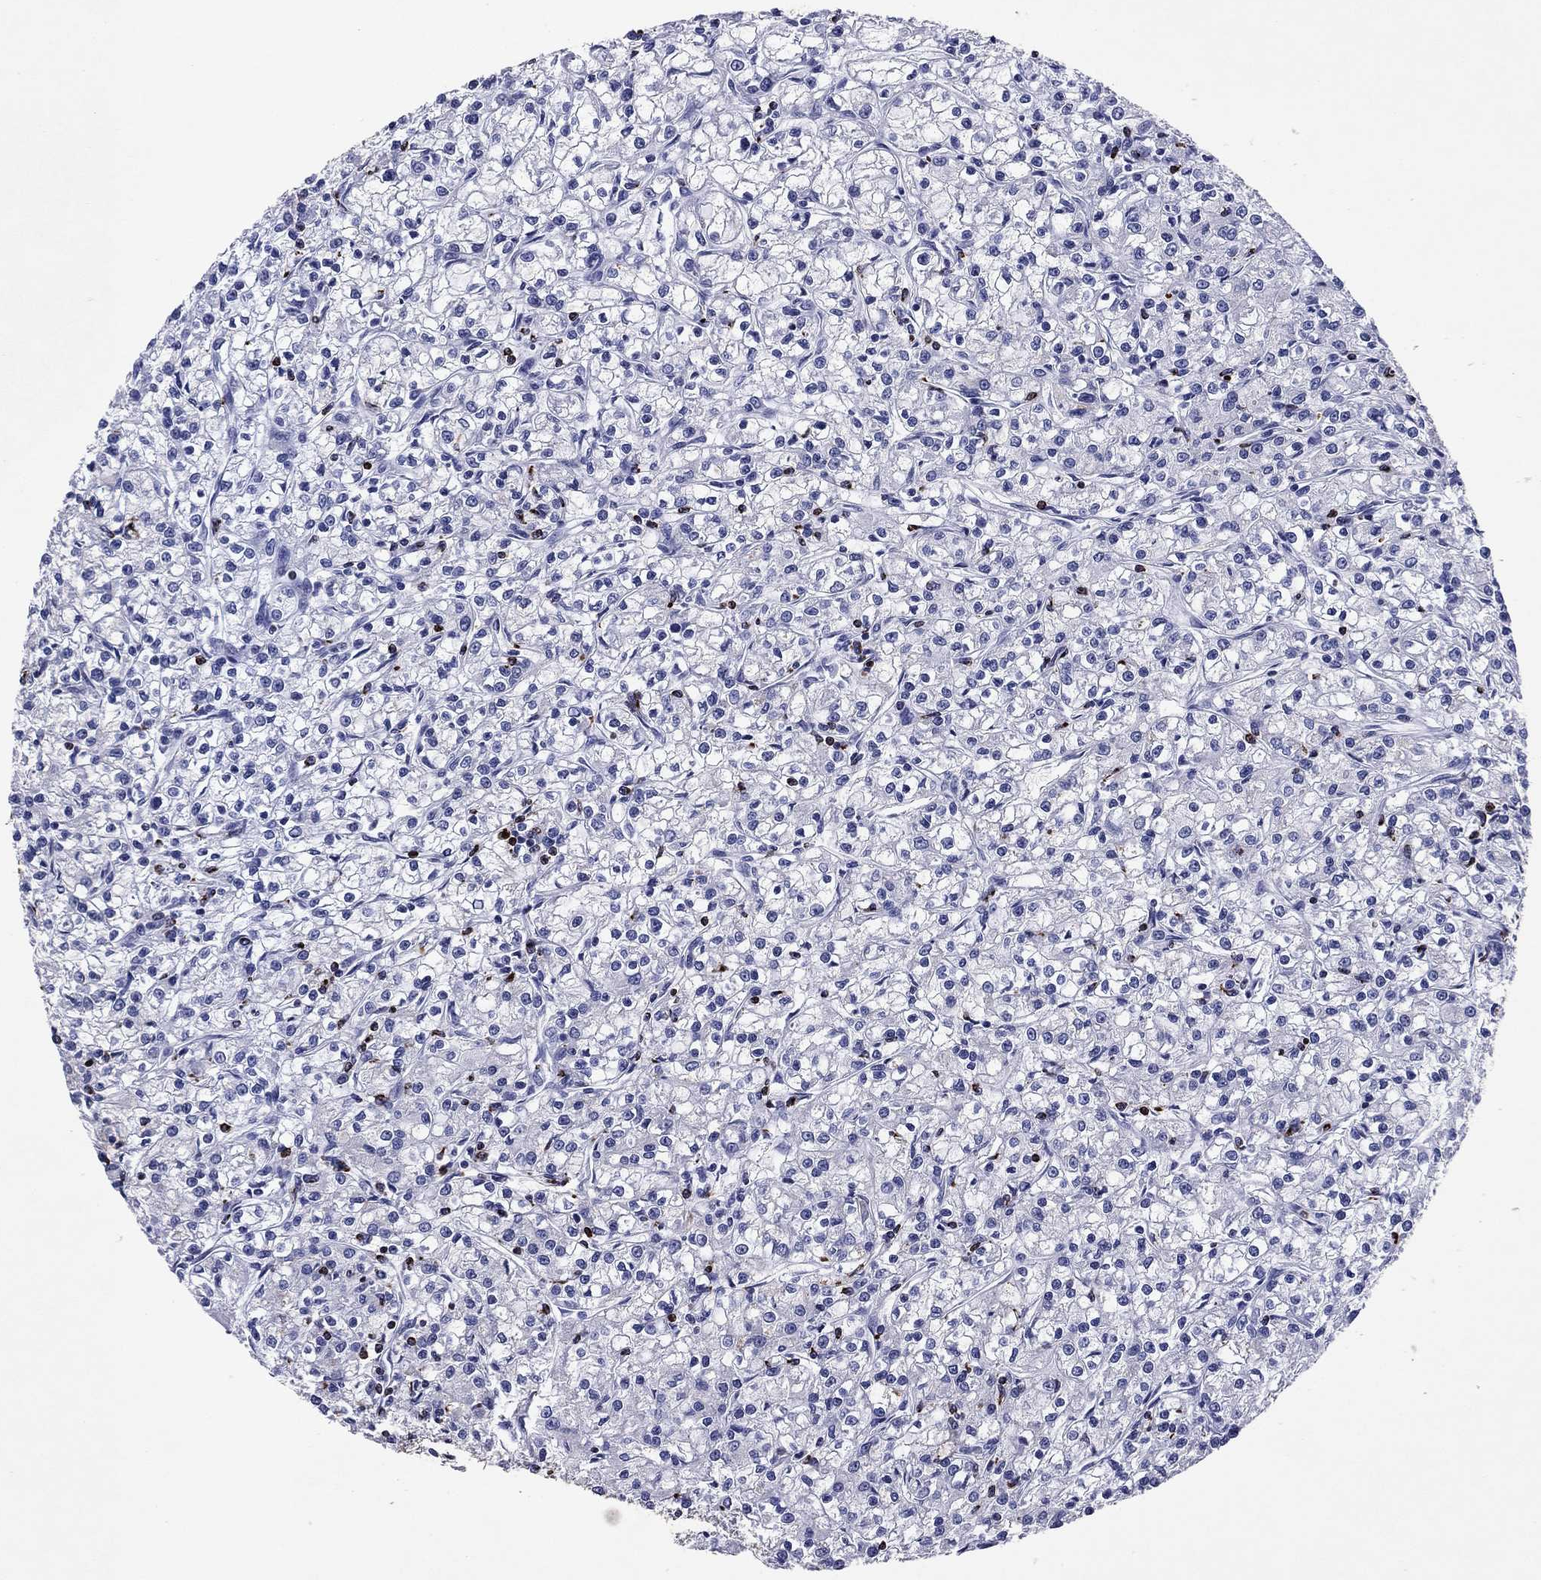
{"staining": {"intensity": "negative", "quantity": "none", "location": "none"}, "tissue": "renal cancer", "cell_type": "Tumor cells", "image_type": "cancer", "snomed": [{"axis": "morphology", "description": "Adenocarcinoma, NOS"}, {"axis": "topography", "description": "Kidney"}], "caption": "Renal adenocarcinoma was stained to show a protein in brown. There is no significant positivity in tumor cells.", "gene": "GZMK", "patient": {"sex": "female", "age": 59}}